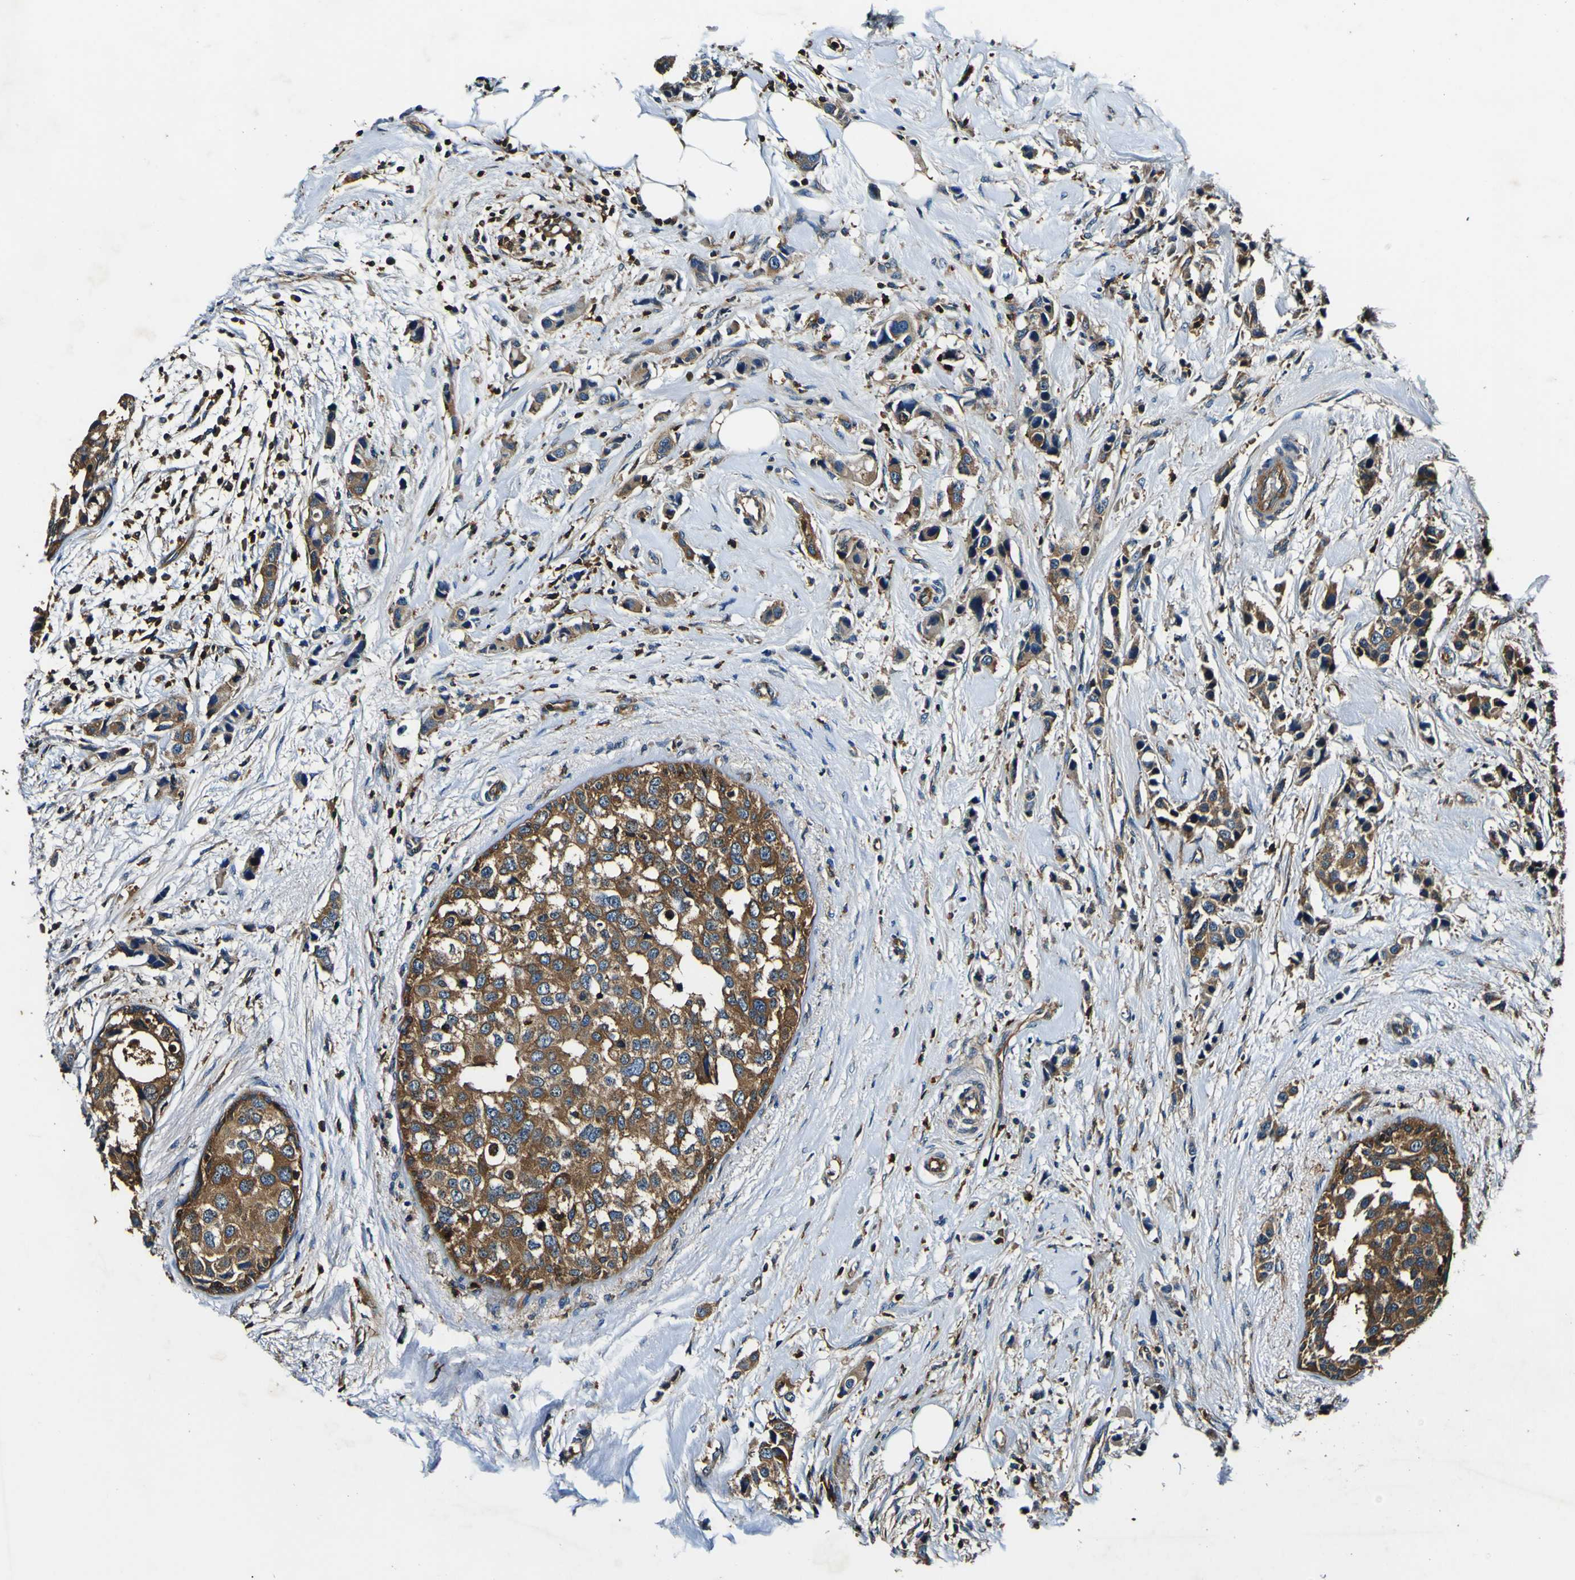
{"staining": {"intensity": "strong", "quantity": ">75%", "location": "cytoplasmic/membranous"}, "tissue": "breast cancer", "cell_type": "Tumor cells", "image_type": "cancer", "snomed": [{"axis": "morphology", "description": "Normal tissue, NOS"}, {"axis": "morphology", "description": "Duct carcinoma"}, {"axis": "topography", "description": "Breast"}], "caption": "Breast cancer (infiltrating ductal carcinoma) was stained to show a protein in brown. There is high levels of strong cytoplasmic/membranous staining in approximately >75% of tumor cells. The staining was performed using DAB (3,3'-diaminobenzidine) to visualize the protein expression in brown, while the nuclei were stained in blue with hematoxylin (Magnification: 20x).", "gene": "RHOT2", "patient": {"sex": "female", "age": 50}}